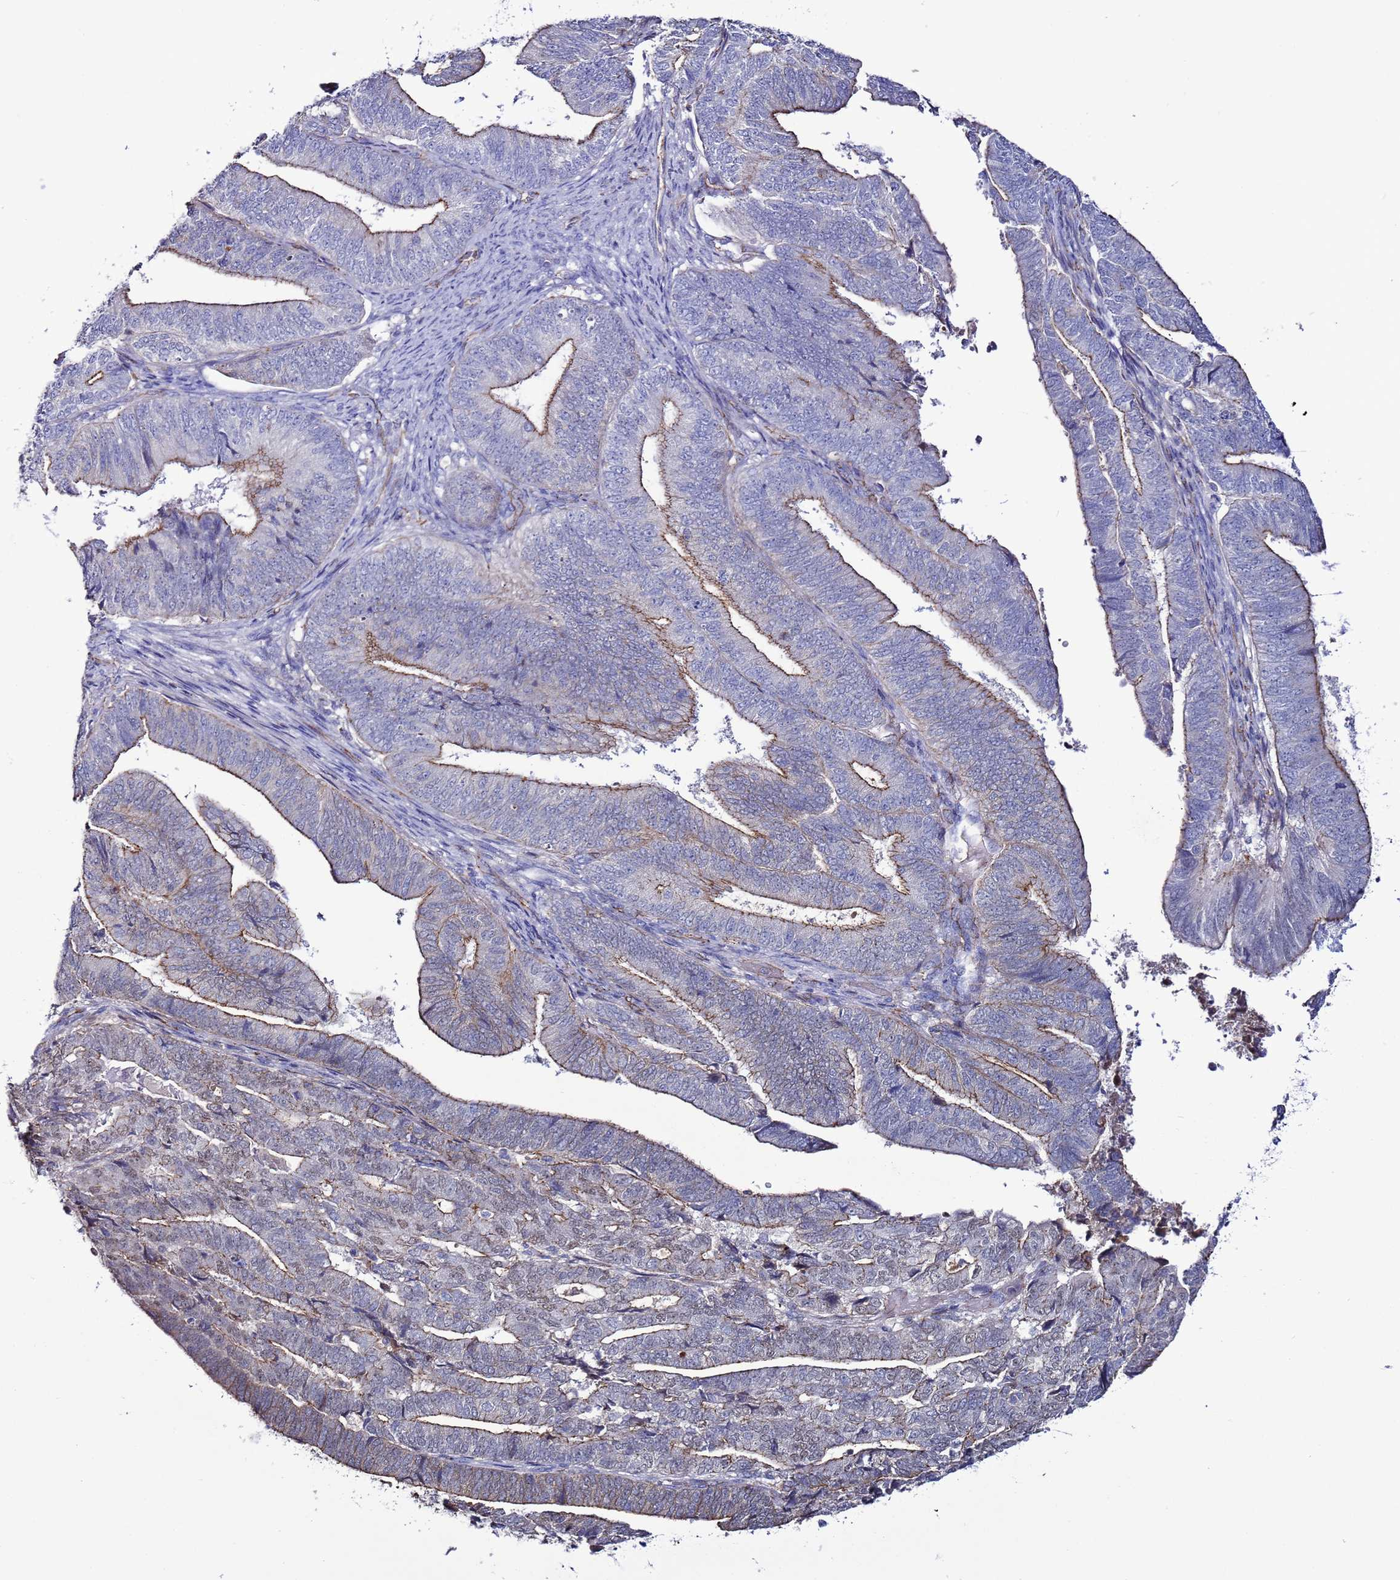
{"staining": {"intensity": "moderate", "quantity": "25%-75%", "location": "cytoplasmic/membranous"}, "tissue": "endometrial cancer", "cell_type": "Tumor cells", "image_type": "cancer", "snomed": [{"axis": "morphology", "description": "Adenocarcinoma, NOS"}, {"axis": "topography", "description": "Endometrium"}], "caption": "Moderate cytoplasmic/membranous protein staining is appreciated in about 25%-75% of tumor cells in endometrial adenocarcinoma. (brown staining indicates protein expression, while blue staining denotes nuclei).", "gene": "TENM3", "patient": {"sex": "female", "age": 70}}